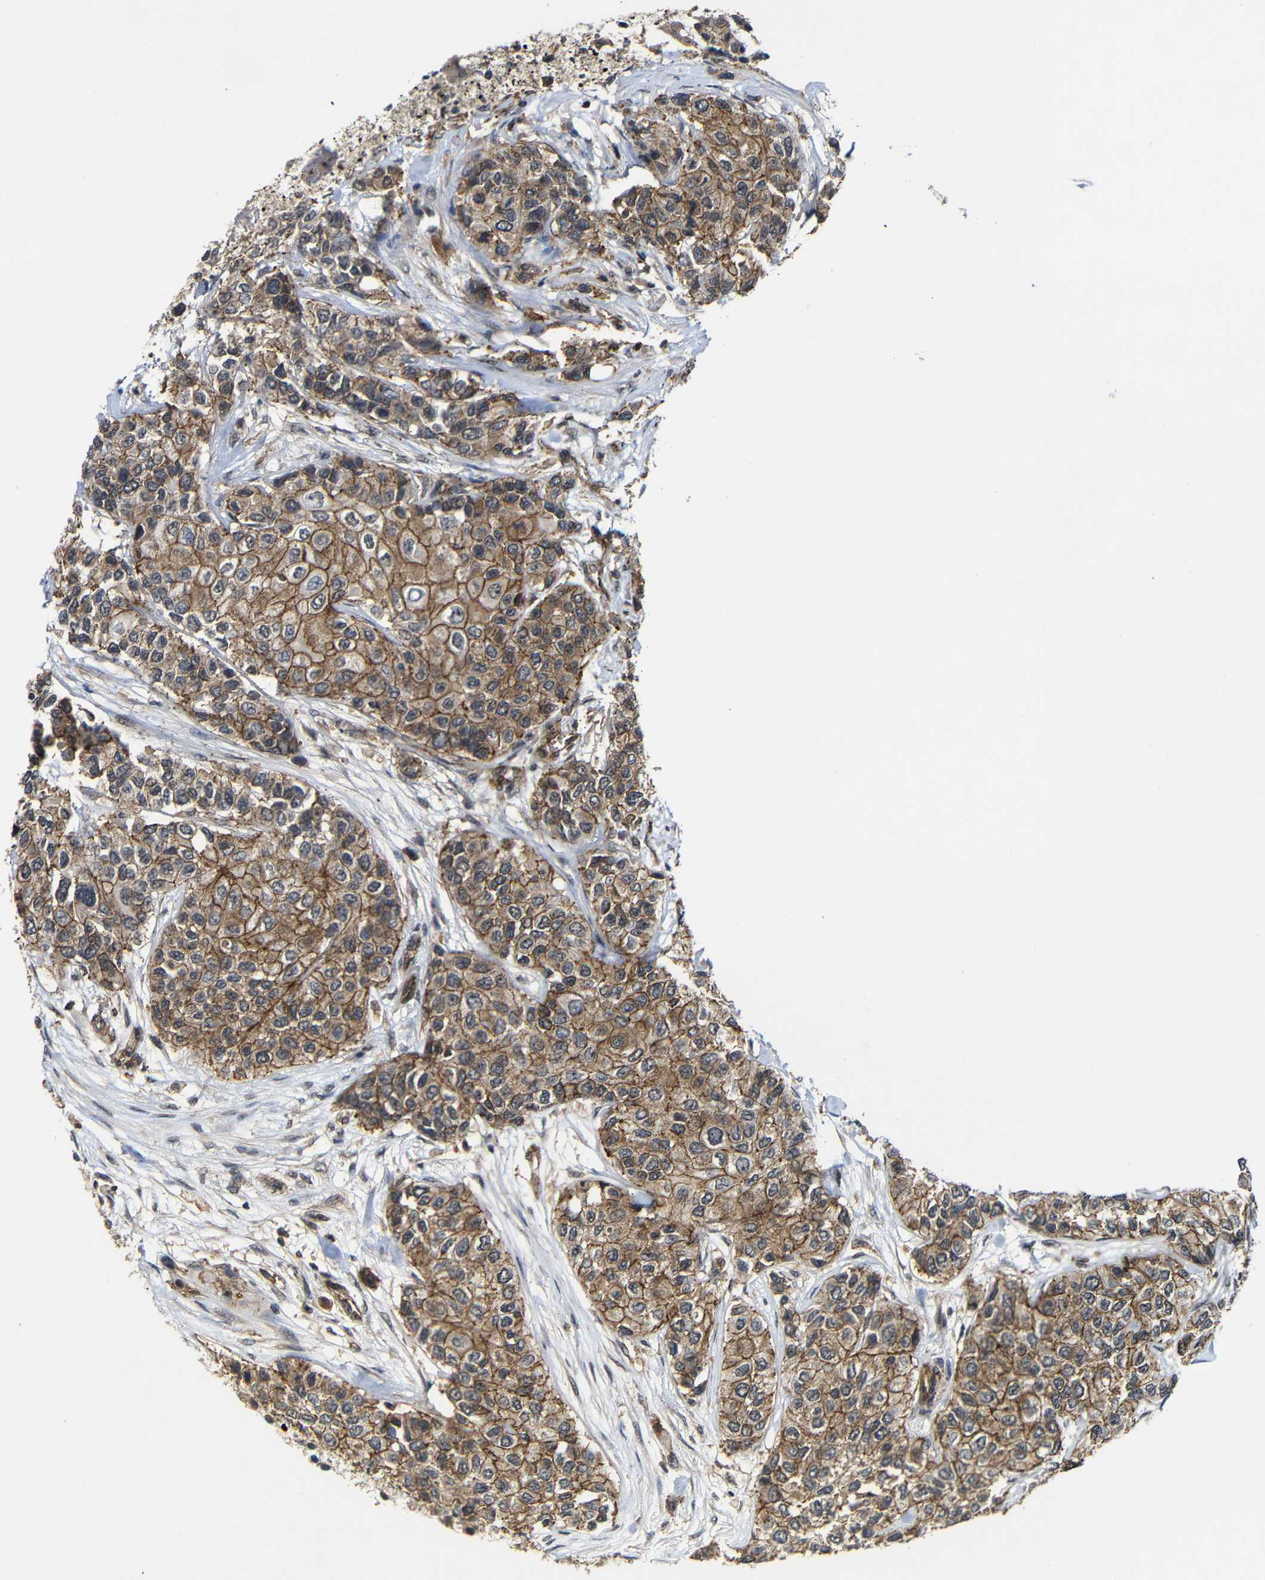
{"staining": {"intensity": "moderate", "quantity": ">75%", "location": "cytoplasmic/membranous"}, "tissue": "urothelial cancer", "cell_type": "Tumor cells", "image_type": "cancer", "snomed": [{"axis": "morphology", "description": "Urothelial carcinoma, High grade"}, {"axis": "topography", "description": "Urinary bladder"}], "caption": "A brown stain labels moderate cytoplasmic/membranous positivity of a protein in human urothelial carcinoma (high-grade) tumor cells.", "gene": "NANOS1", "patient": {"sex": "female", "age": 56}}